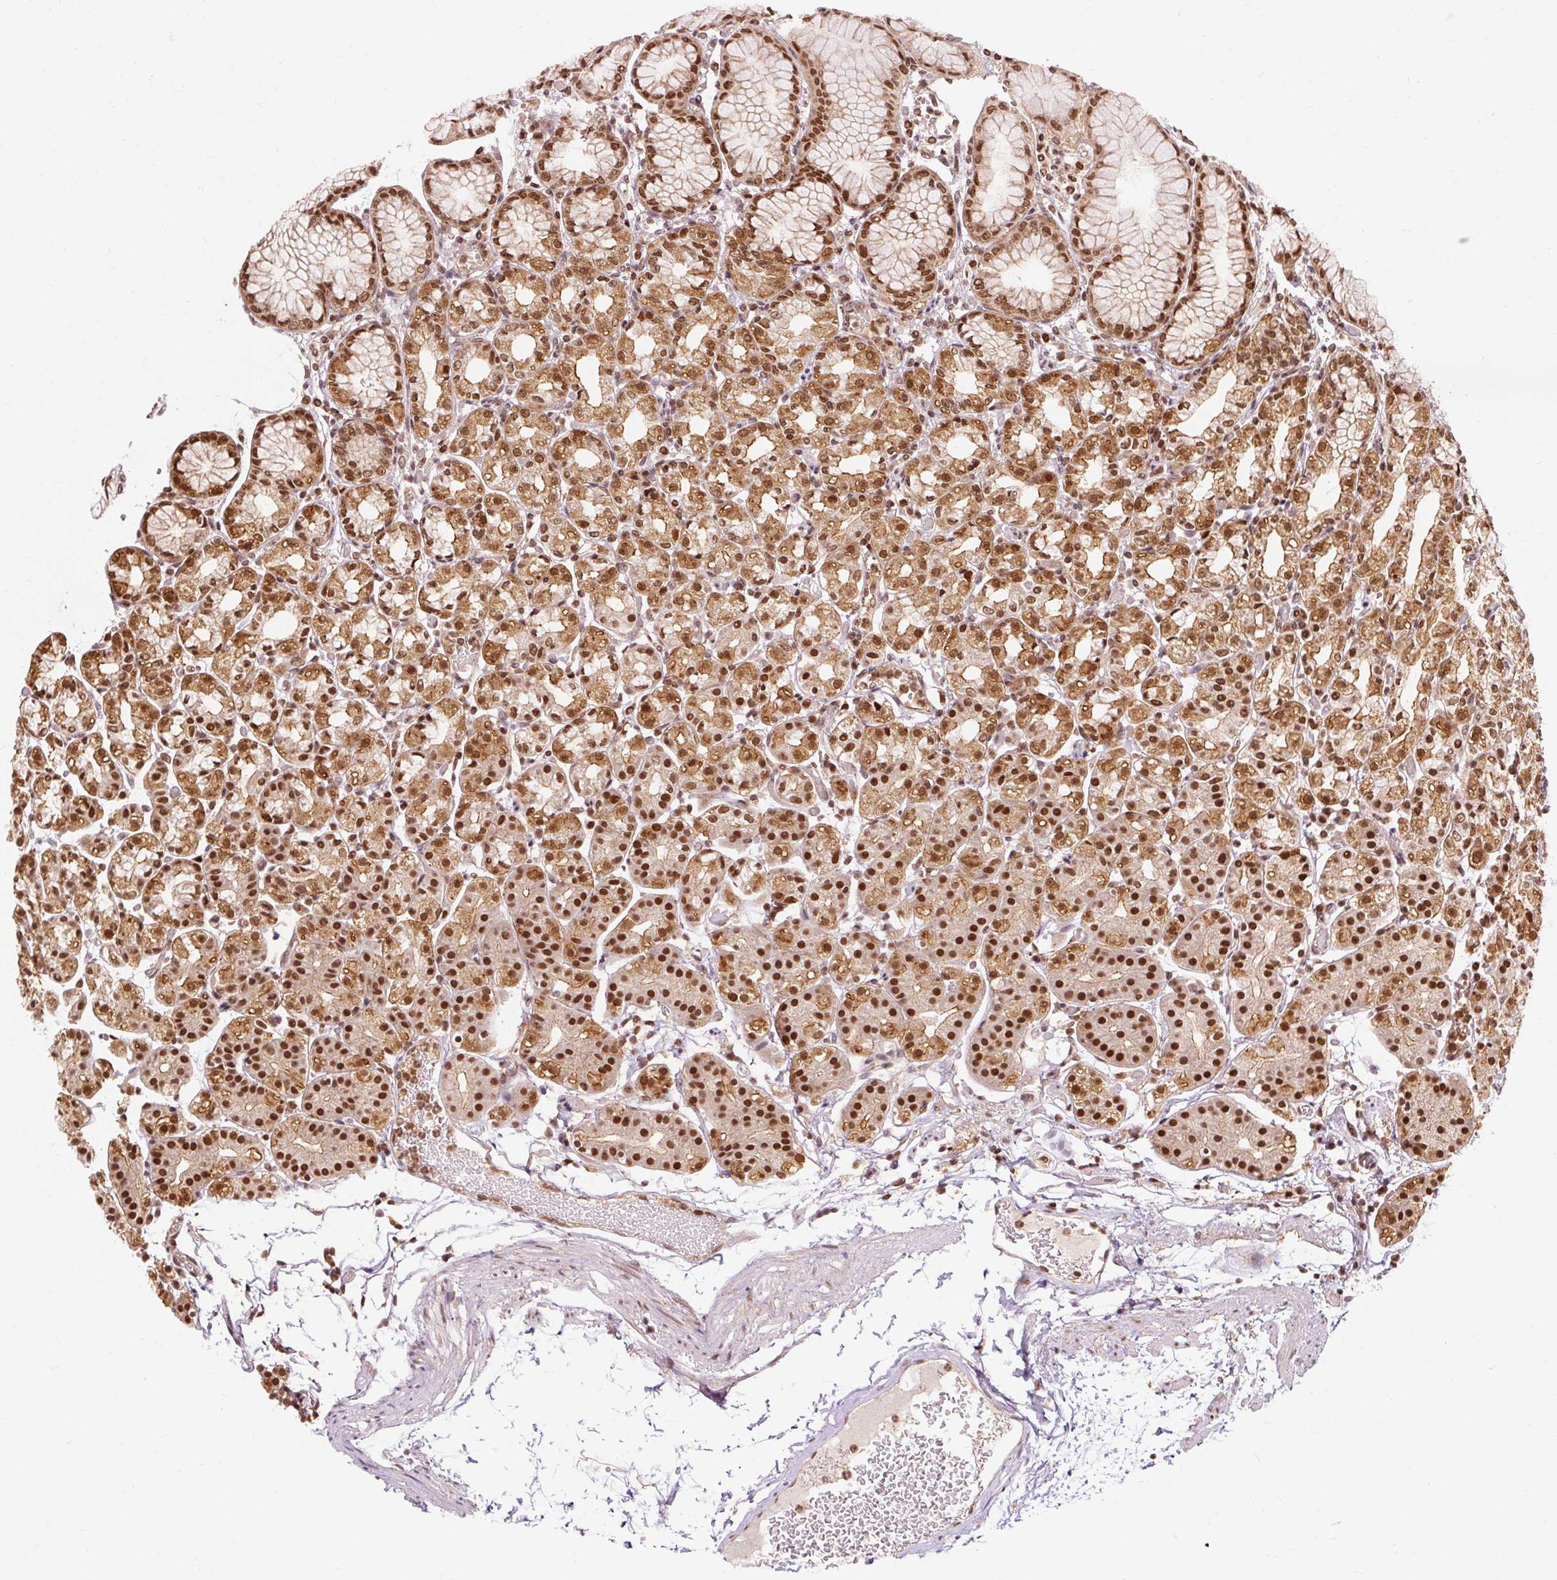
{"staining": {"intensity": "strong", "quantity": ">75%", "location": "cytoplasmic/membranous,nuclear"}, "tissue": "stomach", "cell_type": "Glandular cells", "image_type": "normal", "snomed": [{"axis": "morphology", "description": "Normal tissue, NOS"}, {"axis": "topography", "description": "Stomach"}], "caption": "IHC of normal stomach shows high levels of strong cytoplasmic/membranous,nuclear positivity in approximately >75% of glandular cells. The staining is performed using DAB (3,3'-diaminobenzidine) brown chromogen to label protein expression. The nuclei are counter-stained blue using hematoxylin.", "gene": "CSTF1", "patient": {"sex": "female", "age": 57}}